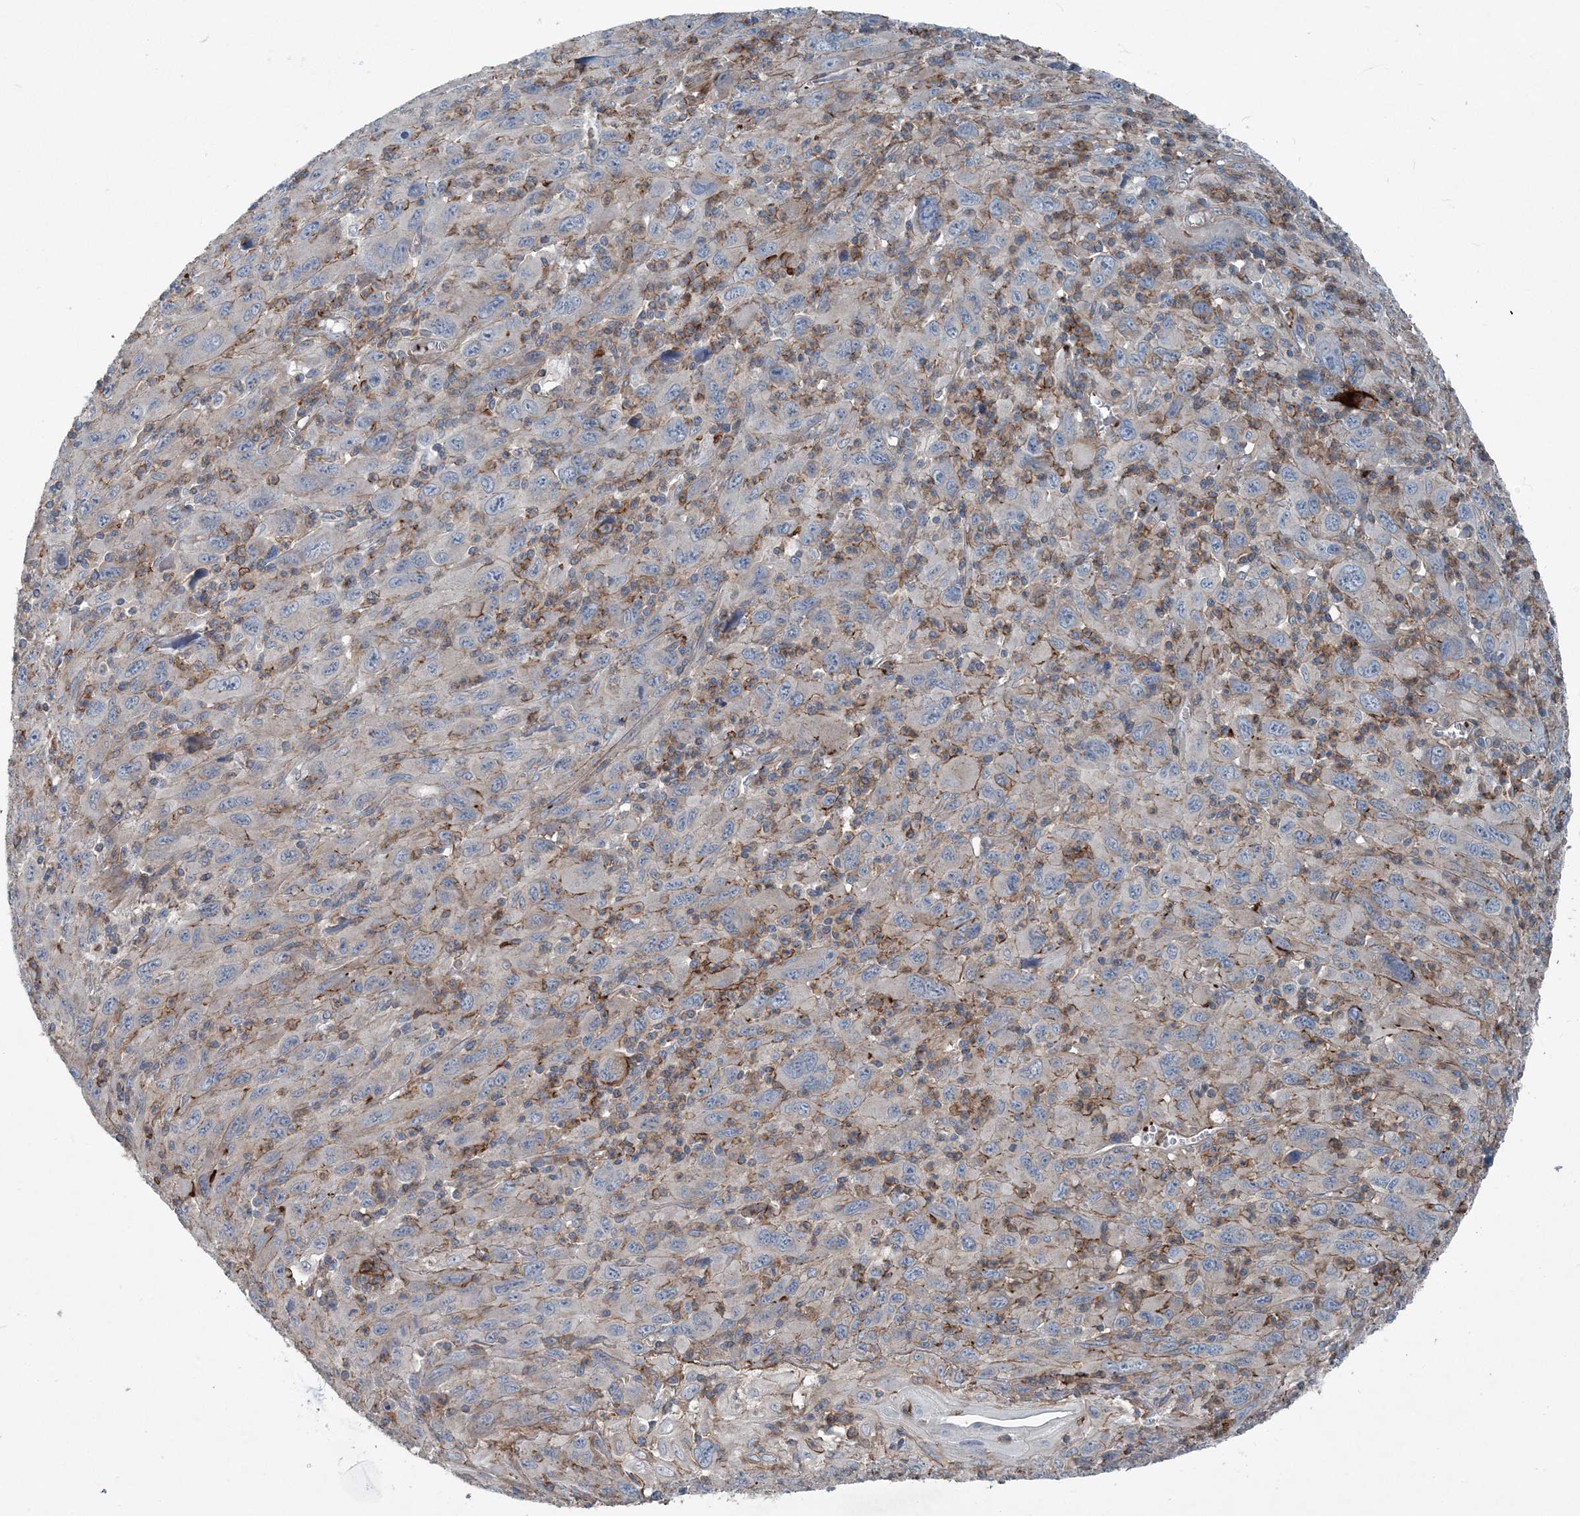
{"staining": {"intensity": "negative", "quantity": "none", "location": "none"}, "tissue": "melanoma", "cell_type": "Tumor cells", "image_type": "cancer", "snomed": [{"axis": "morphology", "description": "Malignant melanoma, Metastatic site"}, {"axis": "topography", "description": "Skin"}], "caption": "Tumor cells are negative for protein expression in human melanoma. (IHC, brightfield microscopy, high magnification).", "gene": "DGUOK", "patient": {"sex": "female", "age": 56}}